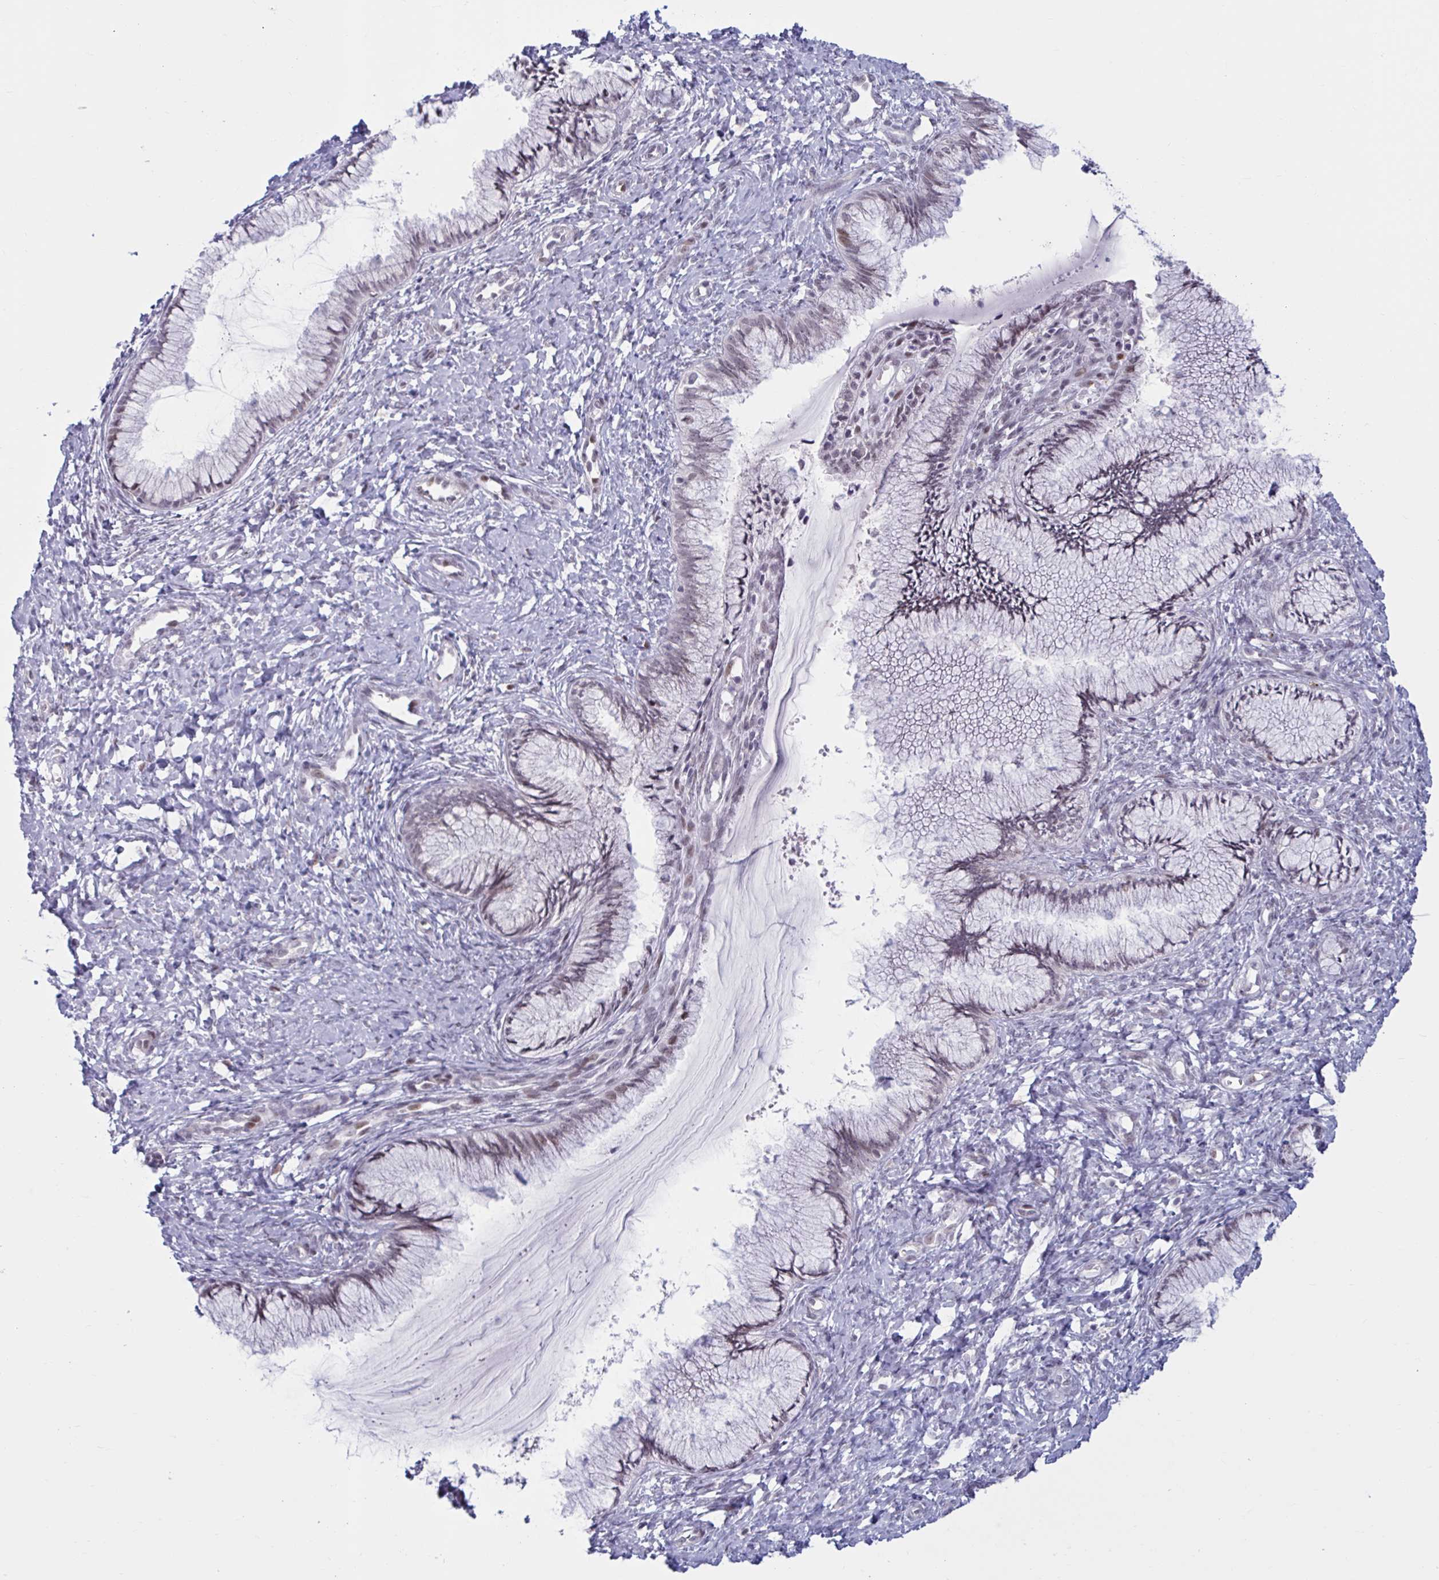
{"staining": {"intensity": "moderate", "quantity": "<25%", "location": "nuclear"}, "tissue": "cervix", "cell_type": "Glandular cells", "image_type": "normal", "snomed": [{"axis": "morphology", "description": "Normal tissue, NOS"}, {"axis": "topography", "description": "Cervix"}], "caption": "Normal cervix was stained to show a protein in brown. There is low levels of moderate nuclear staining in about <25% of glandular cells.", "gene": "HSD17B6", "patient": {"sex": "female", "age": 37}}